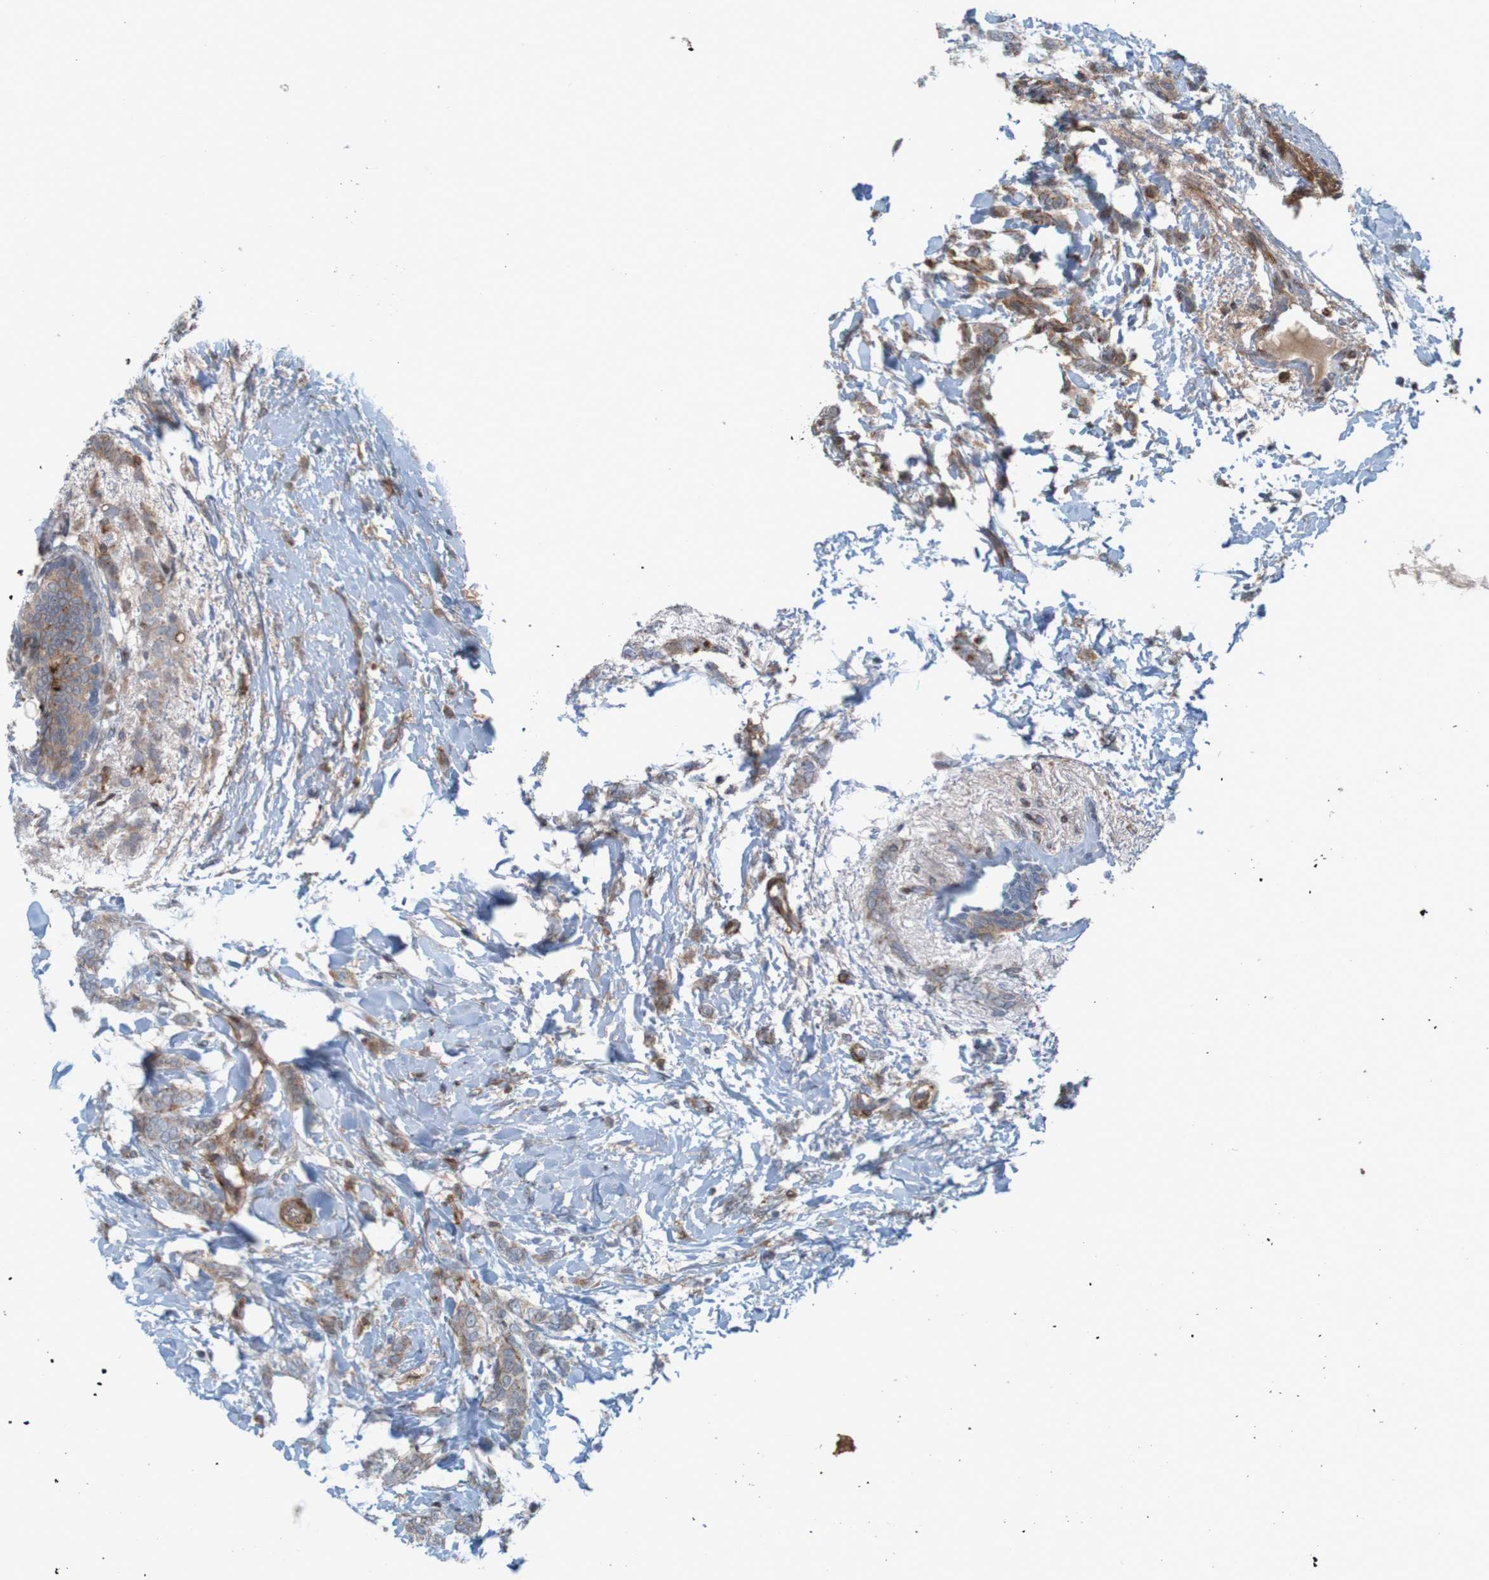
{"staining": {"intensity": "moderate", "quantity": "<25%", "location": "cytoplasmic/membranous"}, "tissue": "breast cancer", "cell_type": "Tumor cells", "image_type": "cancer", "snomed": [{"axis": "morphology", "description": "Lobular carcinoma, in situ"}, {"axis": "morphology", "description": "Lobular carcinoma"}, {"axis": "topography", "description": "Breast"}], "caption": "Protein staining of breast cancer tissue displays moderate cytoplasmic/membranous positivity in about <25% of tumor cells.", "gene": "GUCY1A1", "patient": {"sex": "female", "age": 41}}